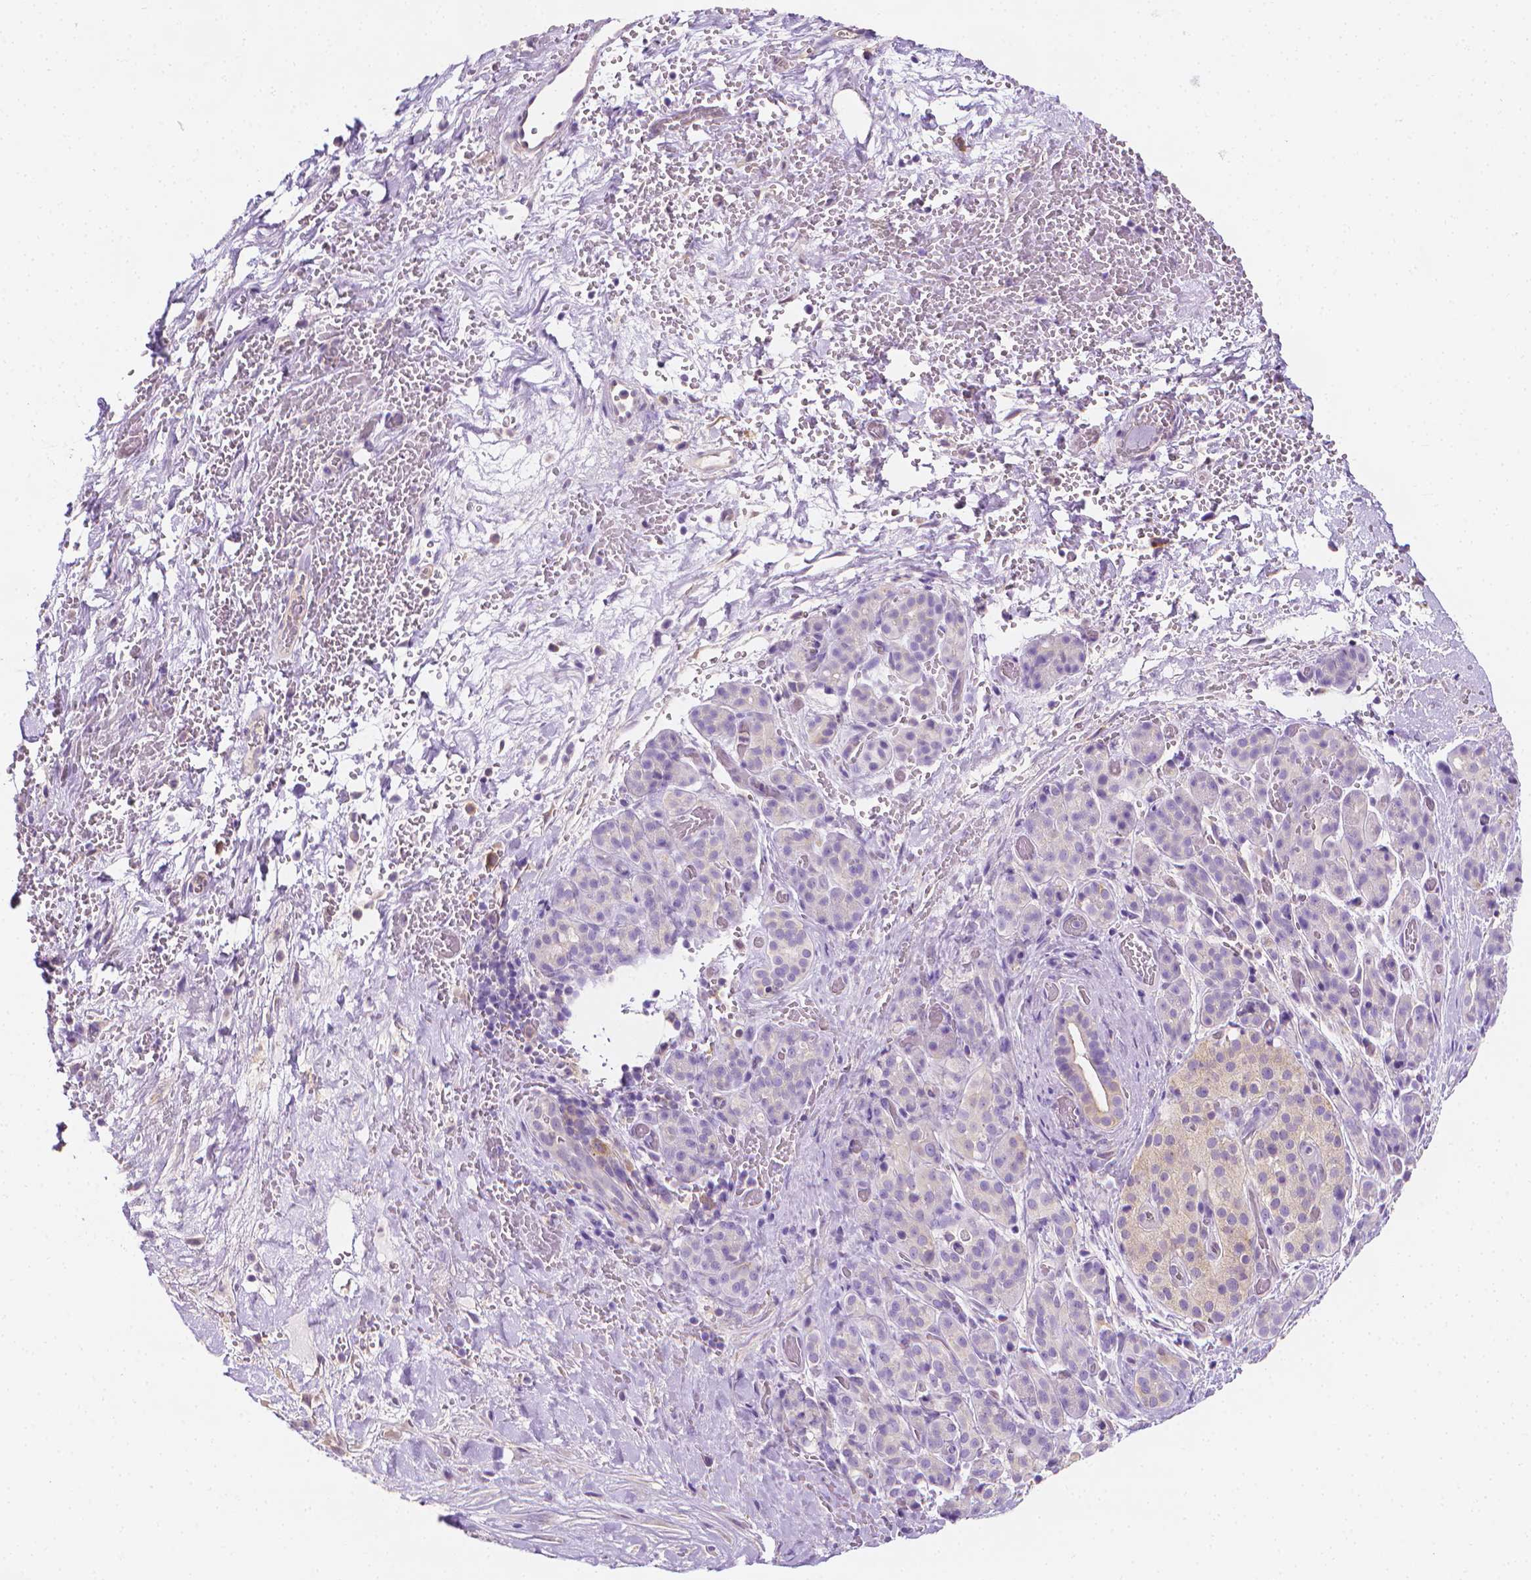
{"staining": {"intensity": "weak", "quantity": "<25%", "location": "cytoplasmic/membranous"}, "tissue": "pancreatic cancer", "cell_type": "Tumor cells", "image_type": "cancer", "snomed": [{"axis": "morphology", "description": "Adenocarcinoma, NOS"}, {"axis": "topography", "description": "Pancreas"}], "caption": "Immunohistochemistry (IHC) histopathology image of pancreatic adenocarcinoma stained for a protein (brown), which reveals no positivity in tumor cells.", "gene": "FASN", "patient": {"sex": "male", "age": 44}}